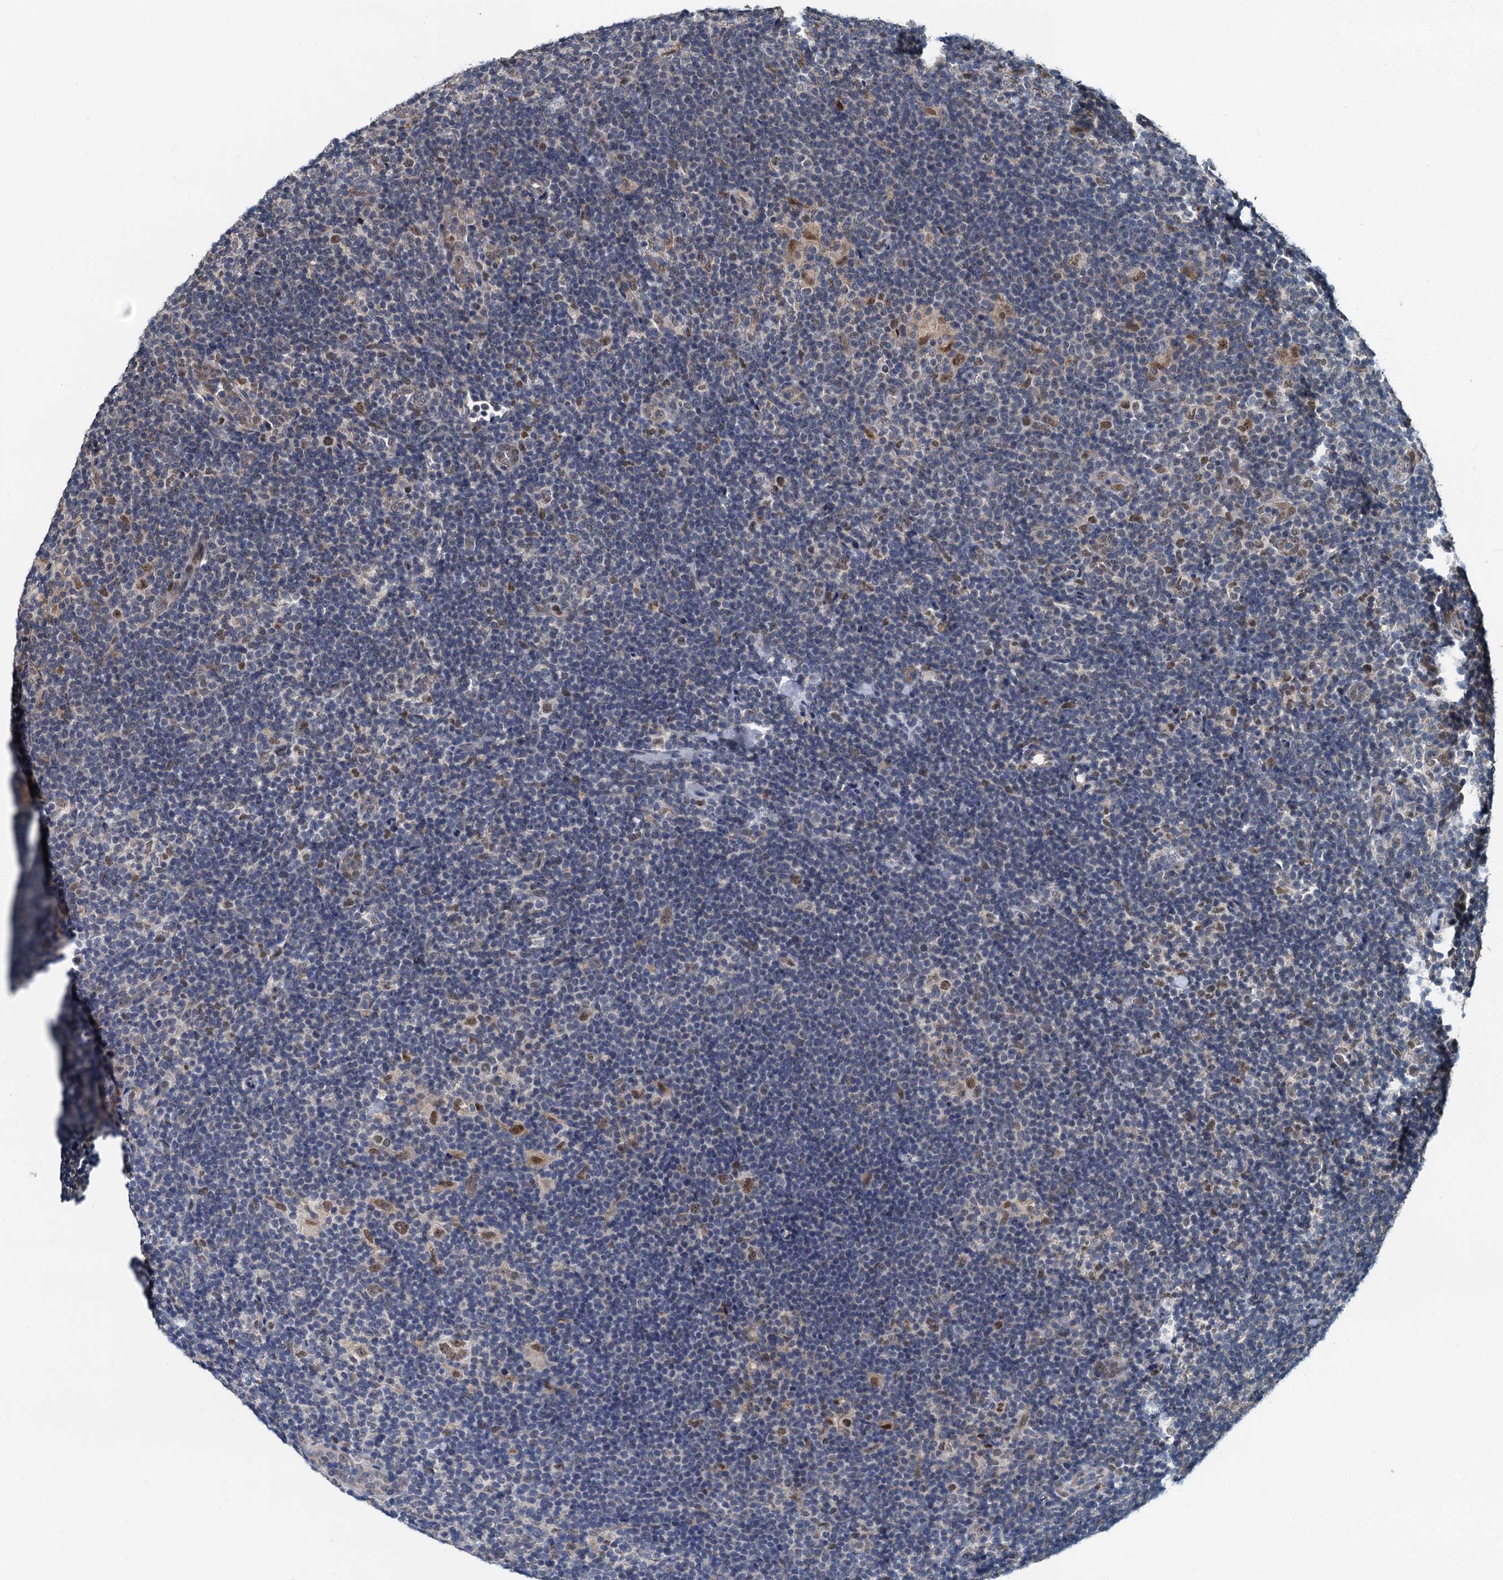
{"staining": {"intensity": "moderate", "quantity": ">75%", "location": "nuclear"}, "tissue": "lymphoma", "cell_type": "Tumor cells", "image_type": "cancer", "snomed": [{"axis": "morphology", "description": "Hodgkin's disease, NOS"}, {"axis": "topography", "description": "Lymph node"}], "caption": "This histopathology image shows immunohistochemistry staining of human Hodgkin's disease, with medium moderate nuclear positivity in about >75% of tumor cells.", "gene": "MCMBP", "patient": {"sex": "female", "age": 57}}